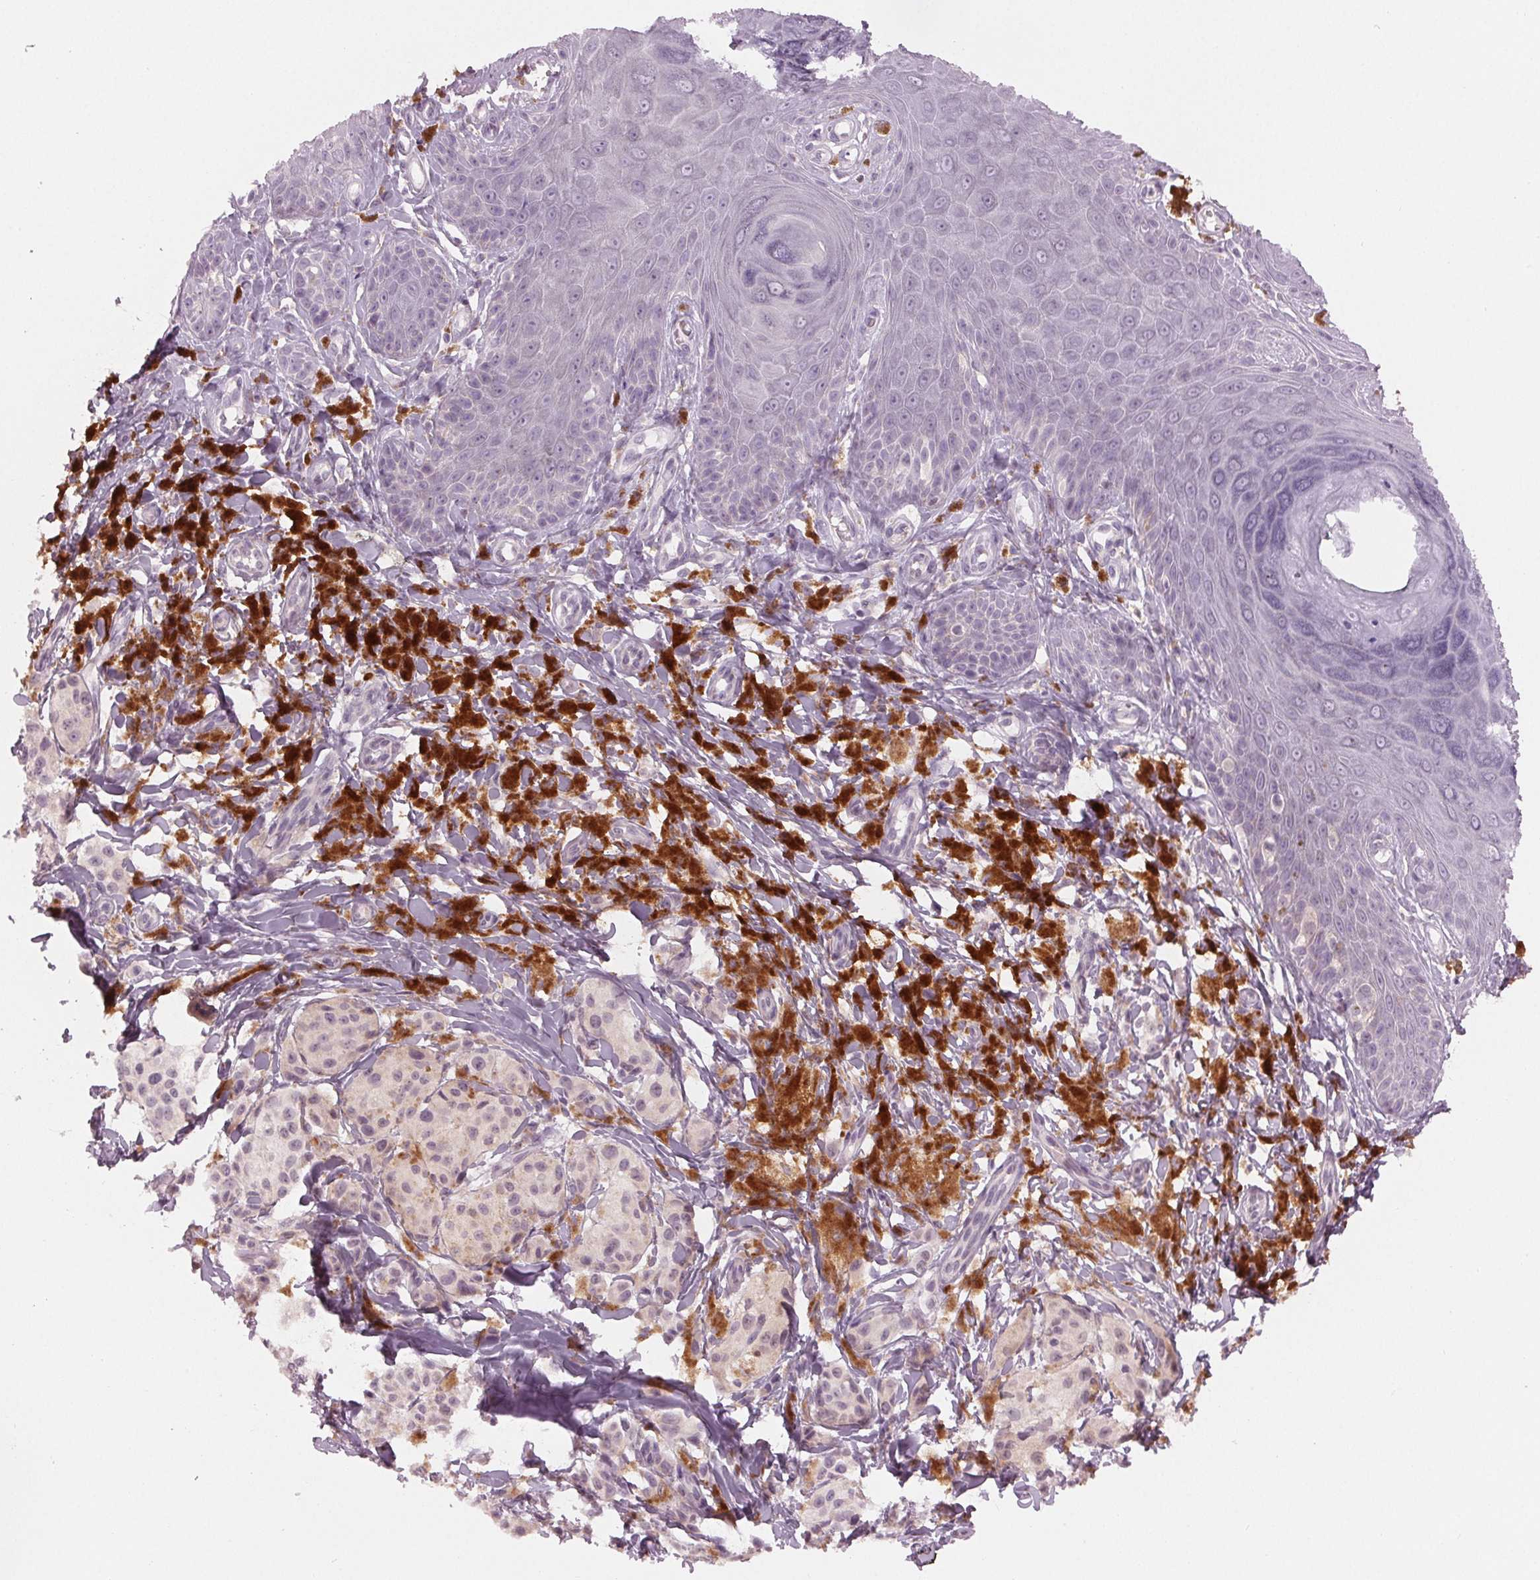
{"staining": {"intensity": "negative", "quantity": "none", "location": "none"}, "tissue": "melanoma", "cell_type": "Tumor cells", "image_type": "cancer", "snomed": [{"axis": "morphology", "description": "Malignant melanoma, NOS"}, {"axis": "topography", "description": "Skin"}], "caption": "Immunohistochemical staining of human melanoma reveals no significant positivity in tumor cells. (DAB immunohistochemistry visualized using brightfield microscopy, high magnification).", "gene": "PRAP1", "patient": {"sex": "female", "age": 80}}